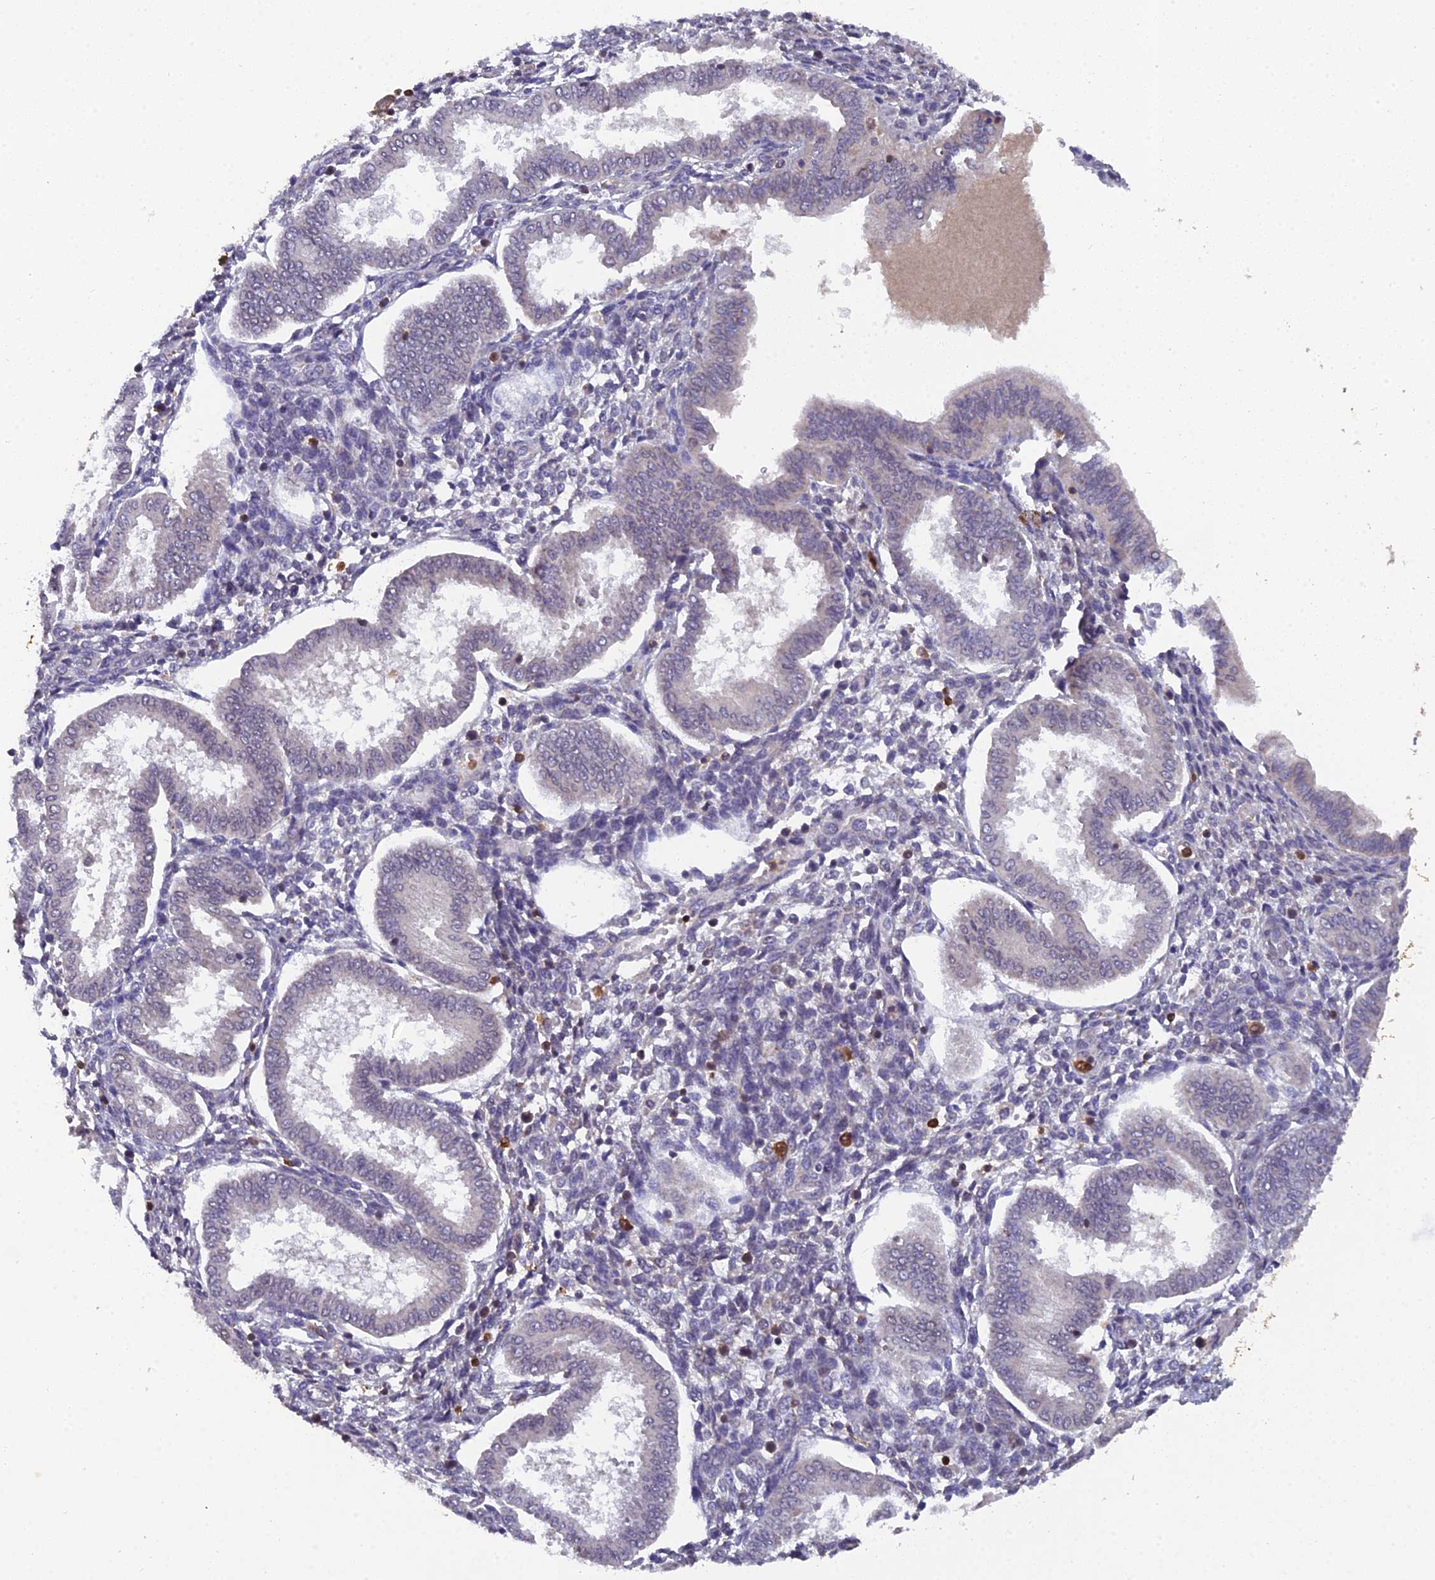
{"staining": {"intensity": "negative", "quantity": "none", "location": "none"}, "tissue": "endometrium", "cell_type": "Cells in endometrial stroma", "image_type": "normal", "snomed": [{"axis": "morphology", "description": "Normal tissue, NOS"}, {"axis": "topography", "description": "Endometrium"}], "caption": "Protein analysis of unremarkable endometrium shows no significant expression in cells in endometrial stroma. (DAB (3,3'-diaminobenzidine) IHC visualized using brightfield microscopy, high magnification).", "gene": "GALK2", "patient": {"sex": "female", "age": 24}}